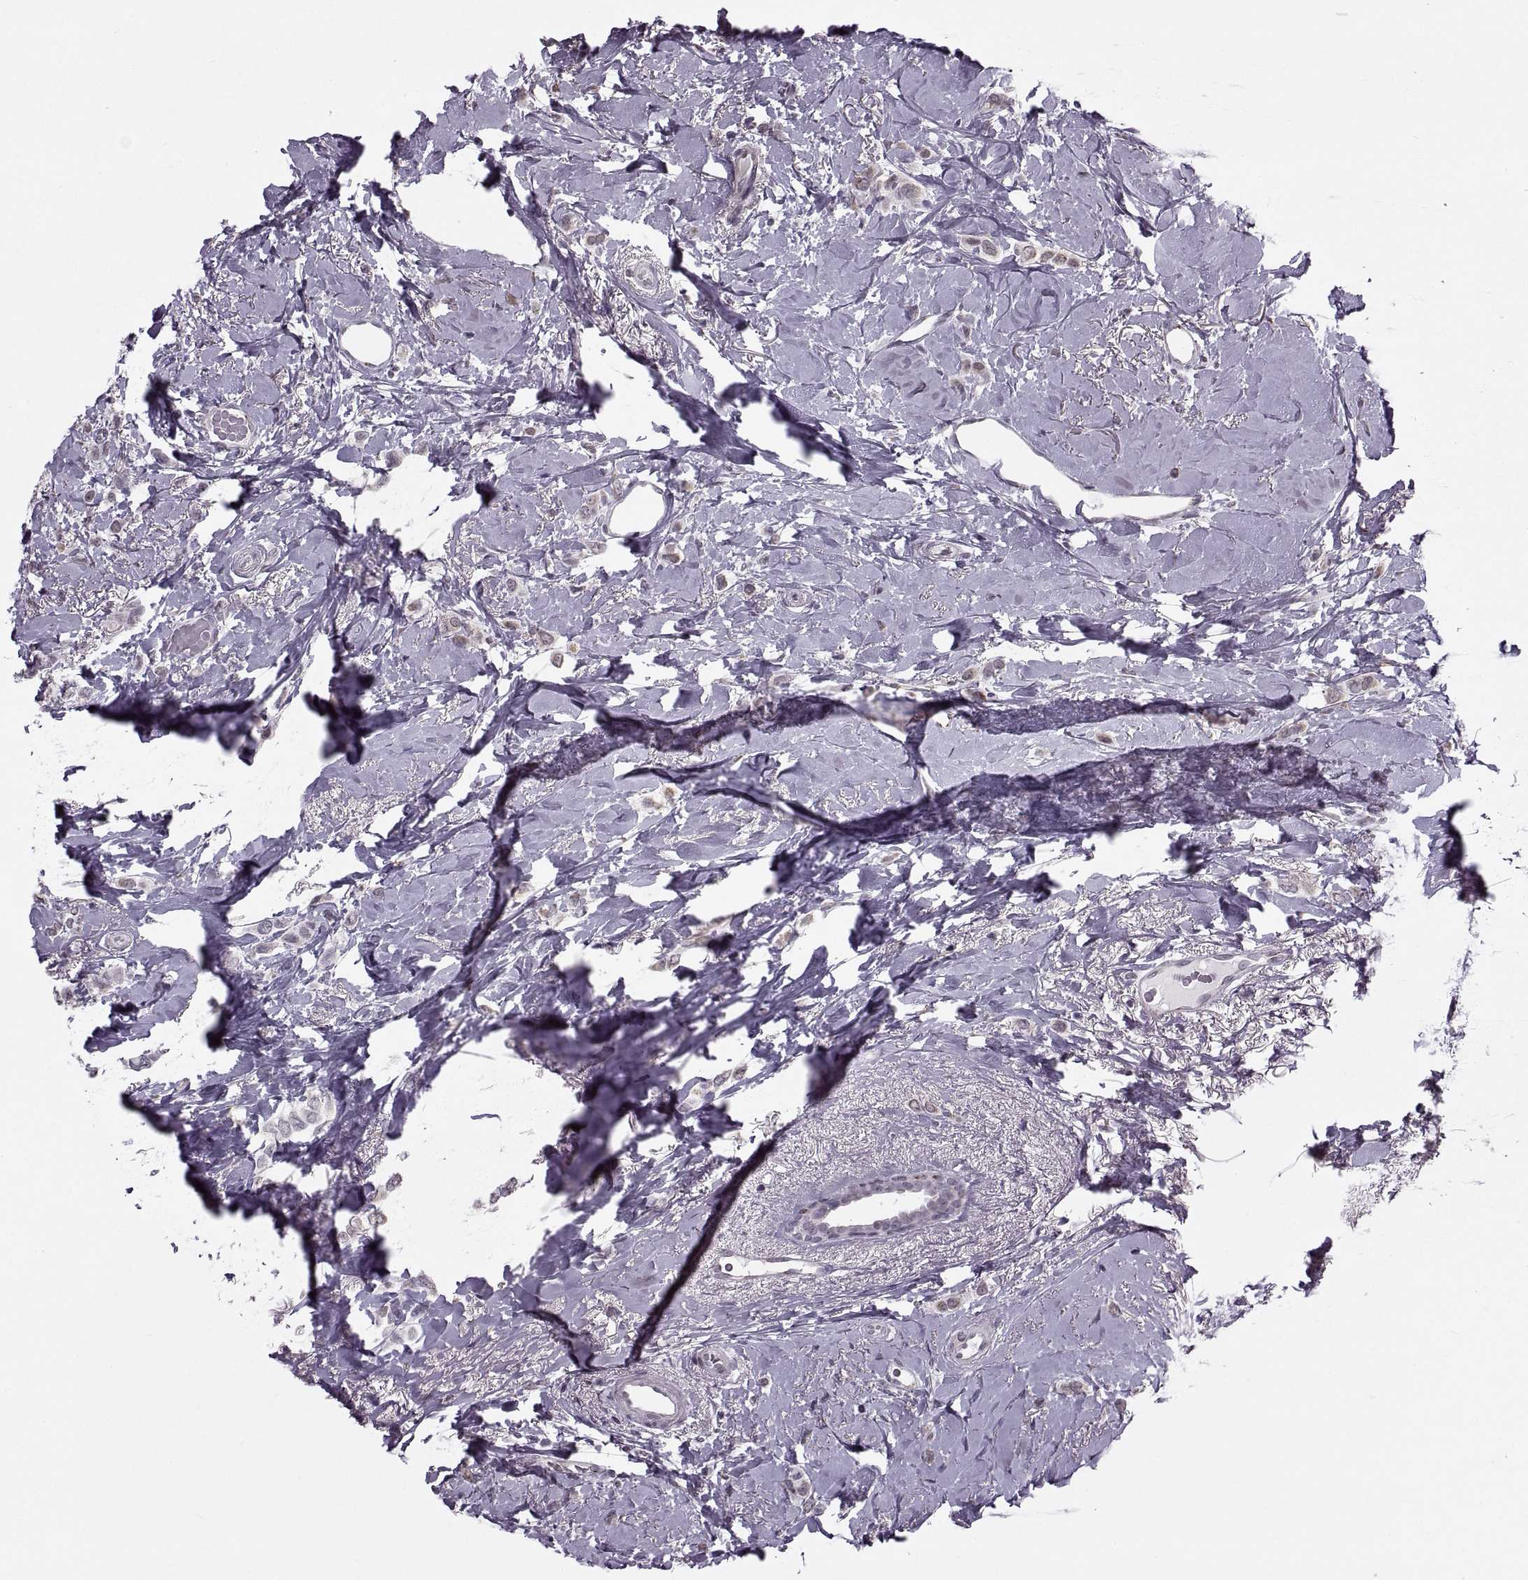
{"staining": {"intensity": "weak", "quantity": "<25%", "location": "cytoplasmic/membranous"}, "tissue": "breast cancer", "cell_type": "Tumor cells", "image_type": "cancer", "snomed": [{"axis": "morphology", "description": "Lobular carcinoma"}, {"axis": "topography", "description": "Breast"}], "caption": "Immunohistochemical staining of breast cancer (lobular carcinoma) displays no significant expression in tumor cells.", "gene": "PRSS37", "patient": {"sex": "female", "age": 66}}